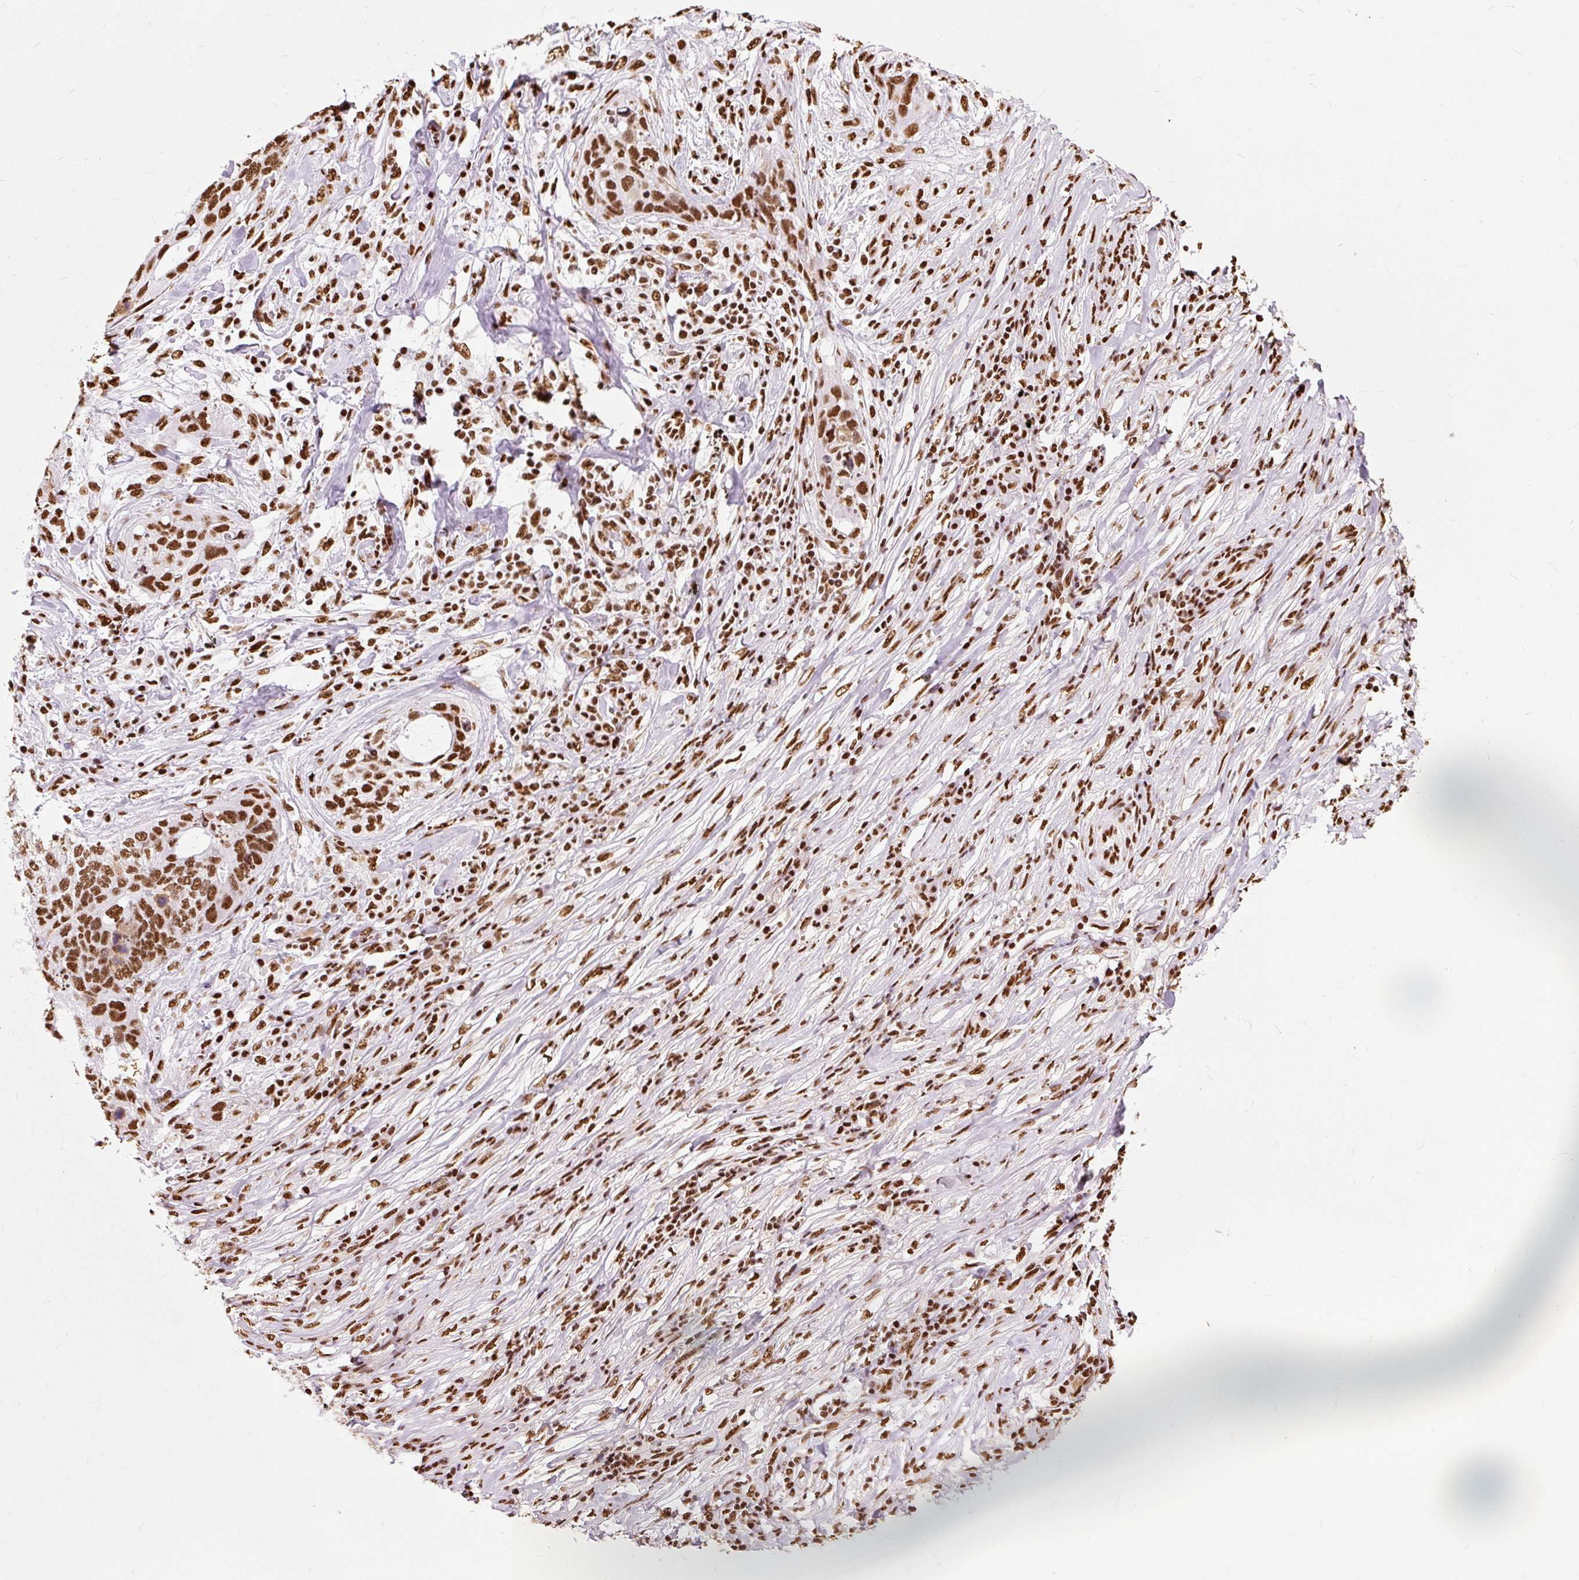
{"staining": {"intensity": "strong", "quantity": ">75%", "location": "nuclear"}, "tissue": "lung cancer", "cell_type": "Tumor cells", "image_type": "cancer", "snomed": [{"axis": "morphology", "description": "Squamous cell carcinoma, NOS"}, {"axis": "topography", "description": "Lung"}], "caption": "Squamous cell carcinoma (lung) was stained to show a protein in brown. There is high levels of strong nuclear expression in approximately >75% of tumor cells.", "gene": "XRCC6", "patient": {"sex": "female", "age": 63}}